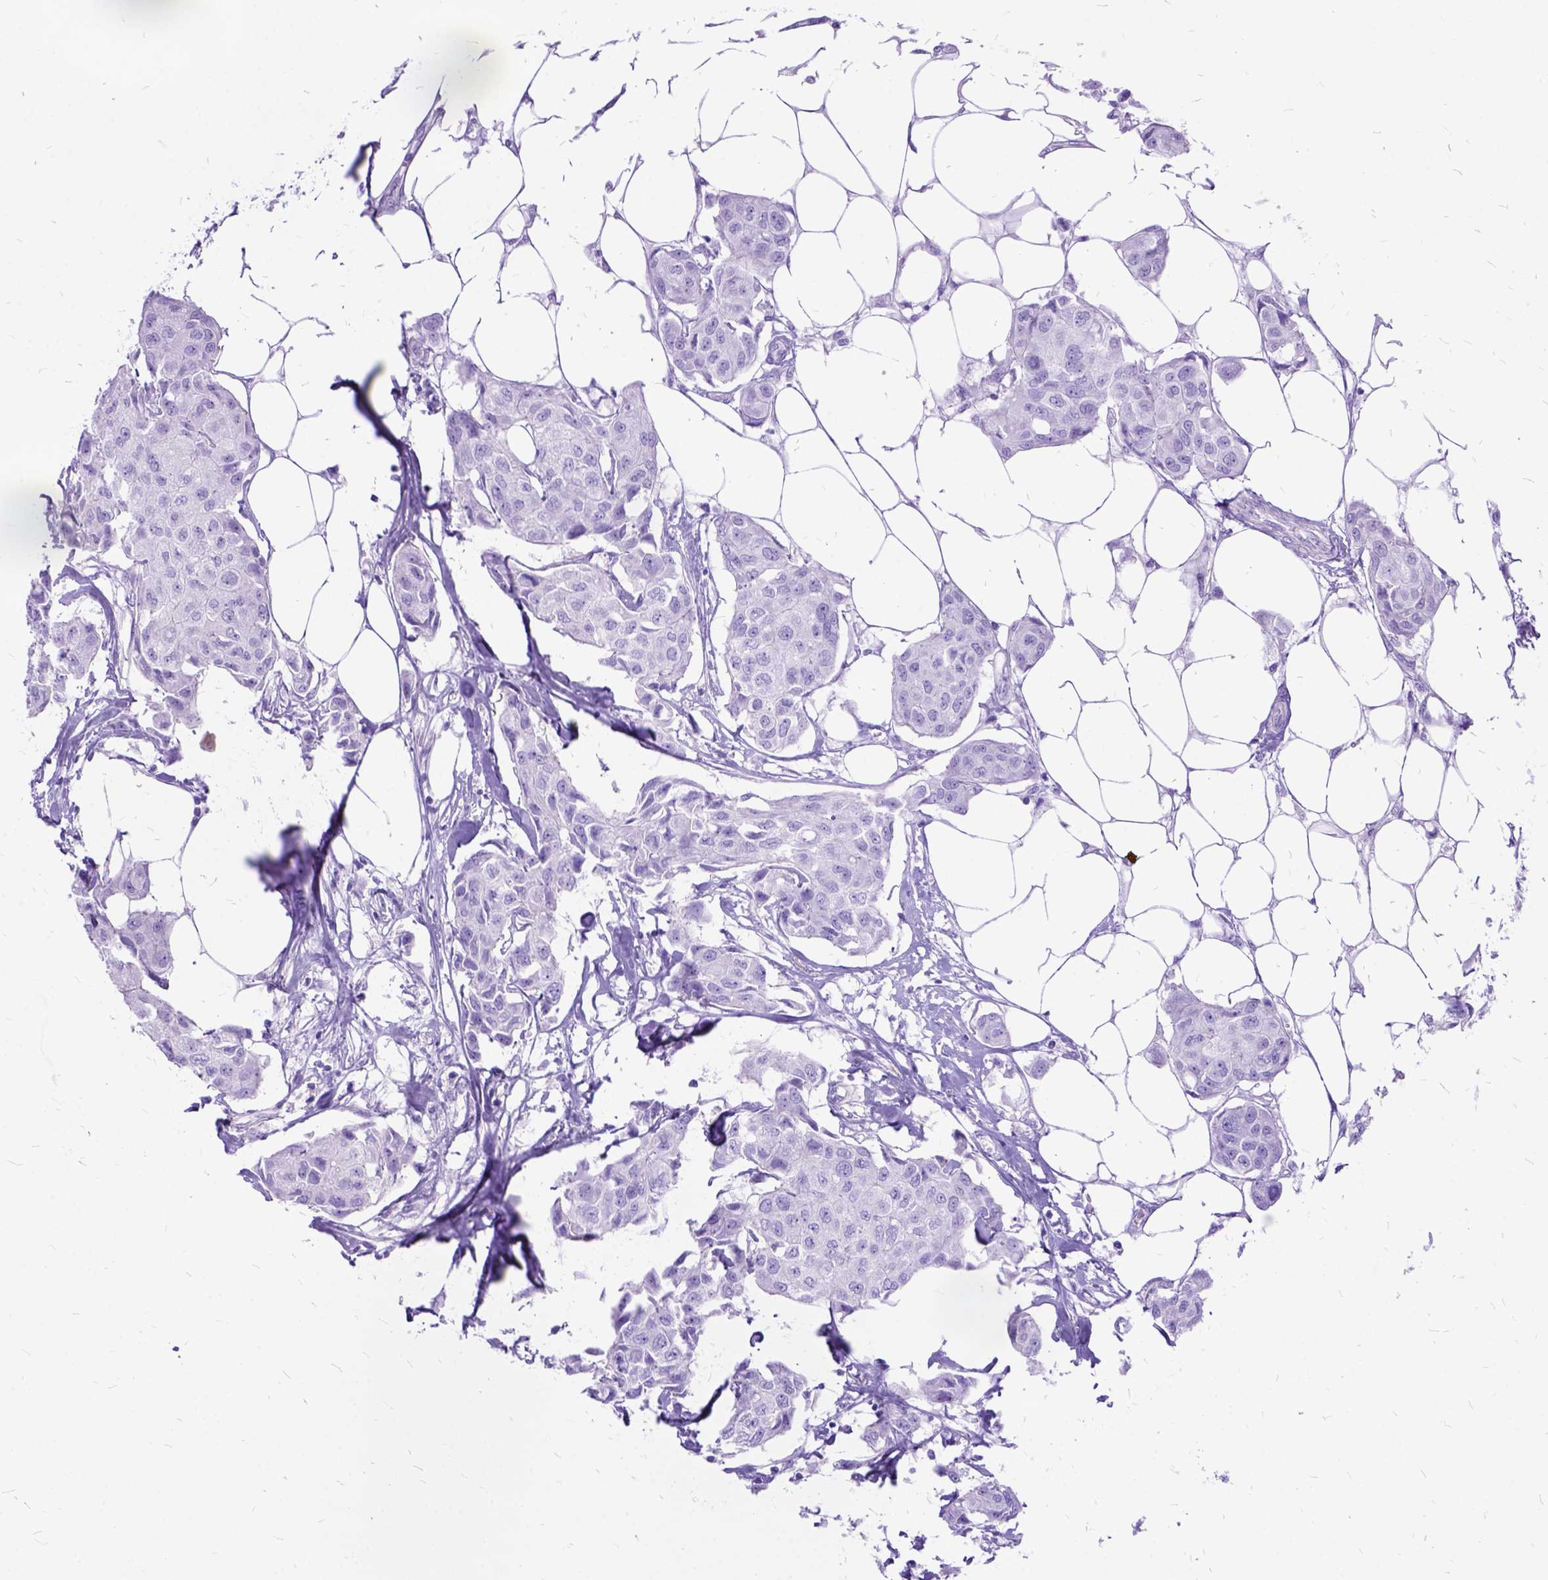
{"staining": {"intensity": "negative", "quantity": "none", "location": "none"}, "tissue": "breast cancer", "cell_type": "Tumor cells", "image_type": "cancer", "snomed": [{"axis": "morphology", "description": "Duct carcinoma"}, {"axis": "topography", "description": "Breast"}, {"axis": "topography", "description": "Lymph node"}], "caption": "DAB (3,3'-diaminobenzidine) immunohistochemical staining of breast cancer reveals no significant expression in tumor cells. (Stains: DAB immunohistochemistry with hematoxylin counter stain, Microscopy: brightfield microscopy at high magnification).", "gene": "ARL9", "patient": {"sex": "female", "age": 80}}